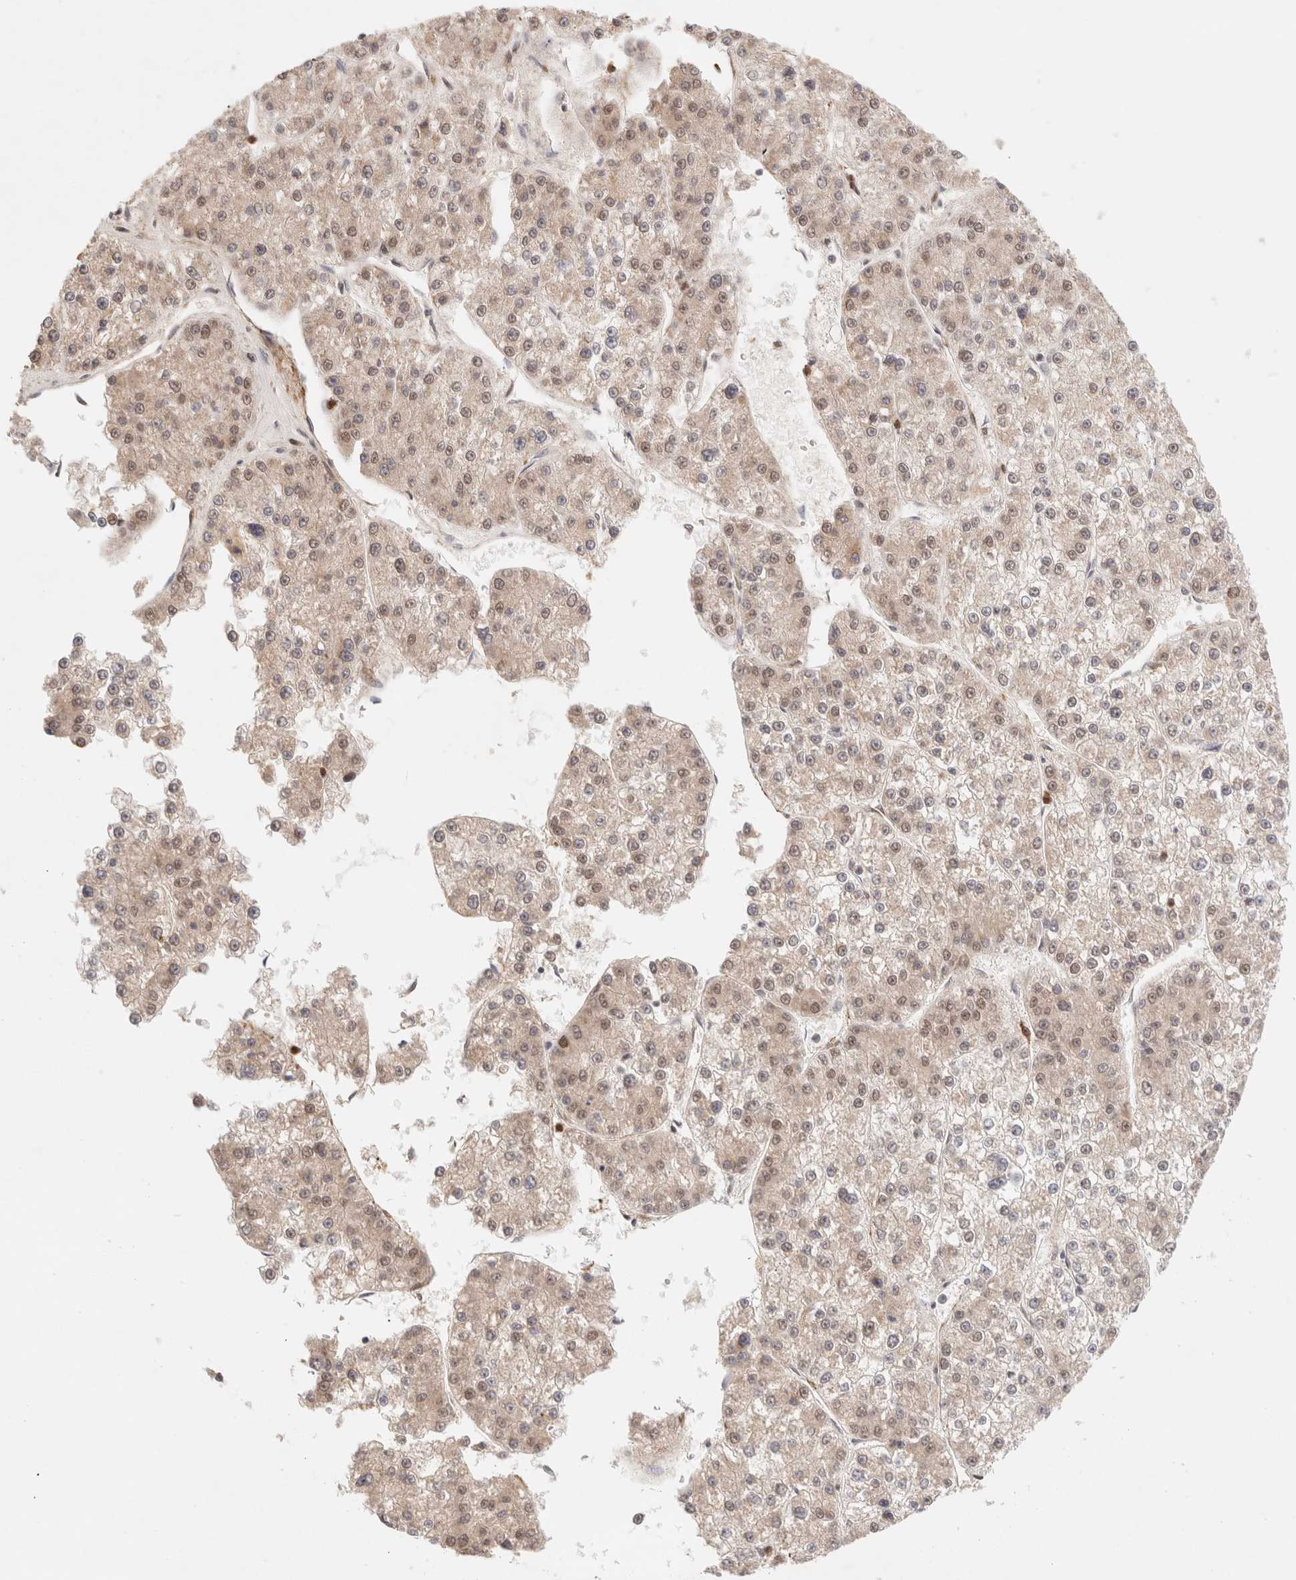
{"staining": {"intensity": "weak", "quantity": ">75%", "location": "cytoplasmic/membranous,nuclear"}, "tissue": "liver cancer", "cell_type": "Tumor cells", "image_type": "cancer", "snomed": [{"axis": "morphology", "description": "Carcinoma, Hepatocellular, NOS"}, {"axis": "topography", "description": "Liver"}], "caption": "DAB immunohistochemical staining of human hepatocellular carcinoma (liver) displays weak cytoplasmic/membranous and nuclear protein staining in approximately >75% of tumor cells.", "gene": "BRPF3", "patient": {"sex": "female", "age": 73}}